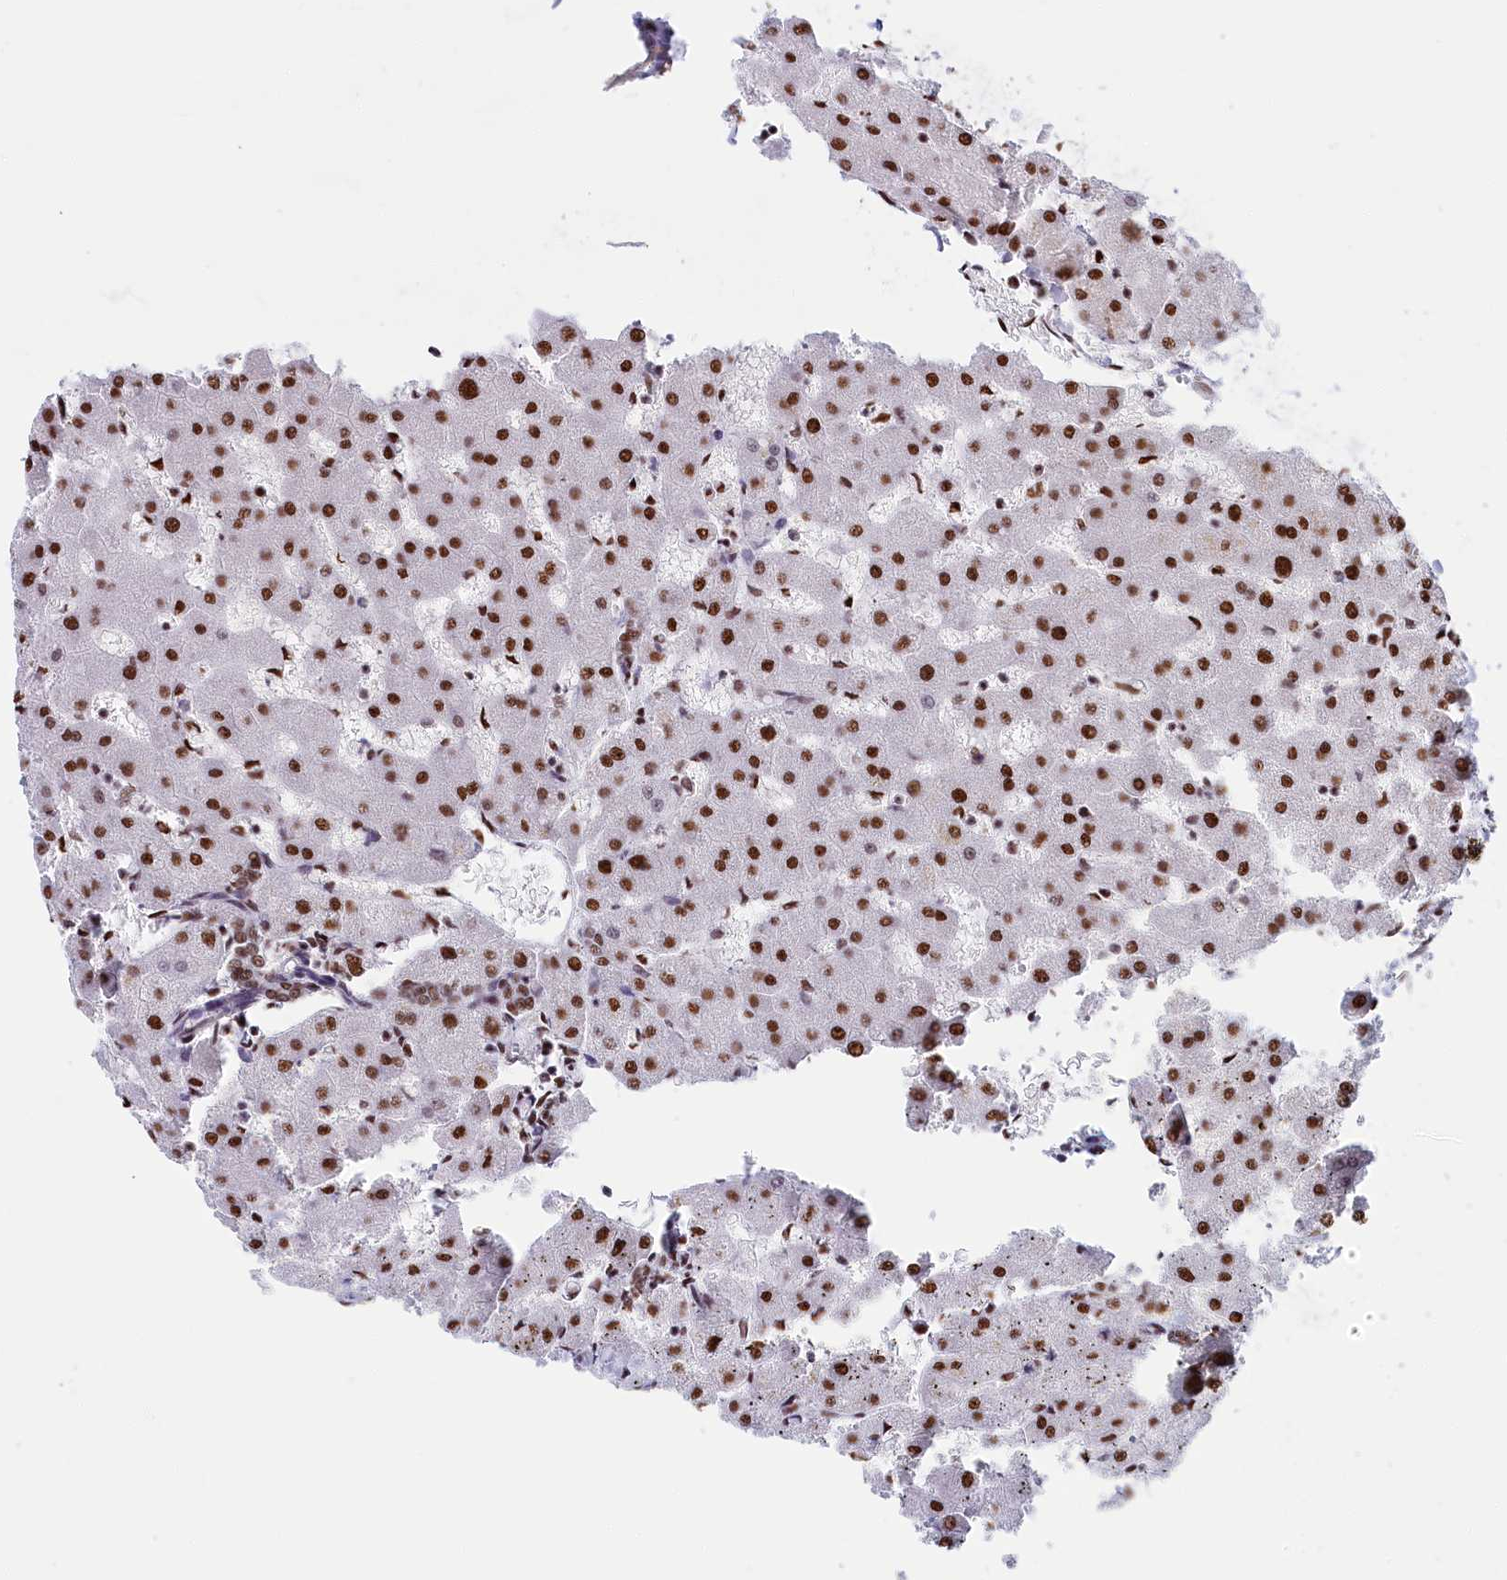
{"staining": {"intensity": "strong", "quantity": ">75%", "location": "nuclear"}, "tissue": "liver", "cell_type": "Cholangiocytes", "image_type": "normal", "snomed": [{"axis": "morphology", "description": "Normal tissue, NOS"}, {"axis": "topography", "description": "Liver"}], "caption": "An IHC histopathology image of unremarkable tissue is shown. Protein staining in brown highlights strong nuclear positivity in liver within cholangiocytes.", "gene": "SNRNP70", "patient": {"sex": "female", "age": 63}}